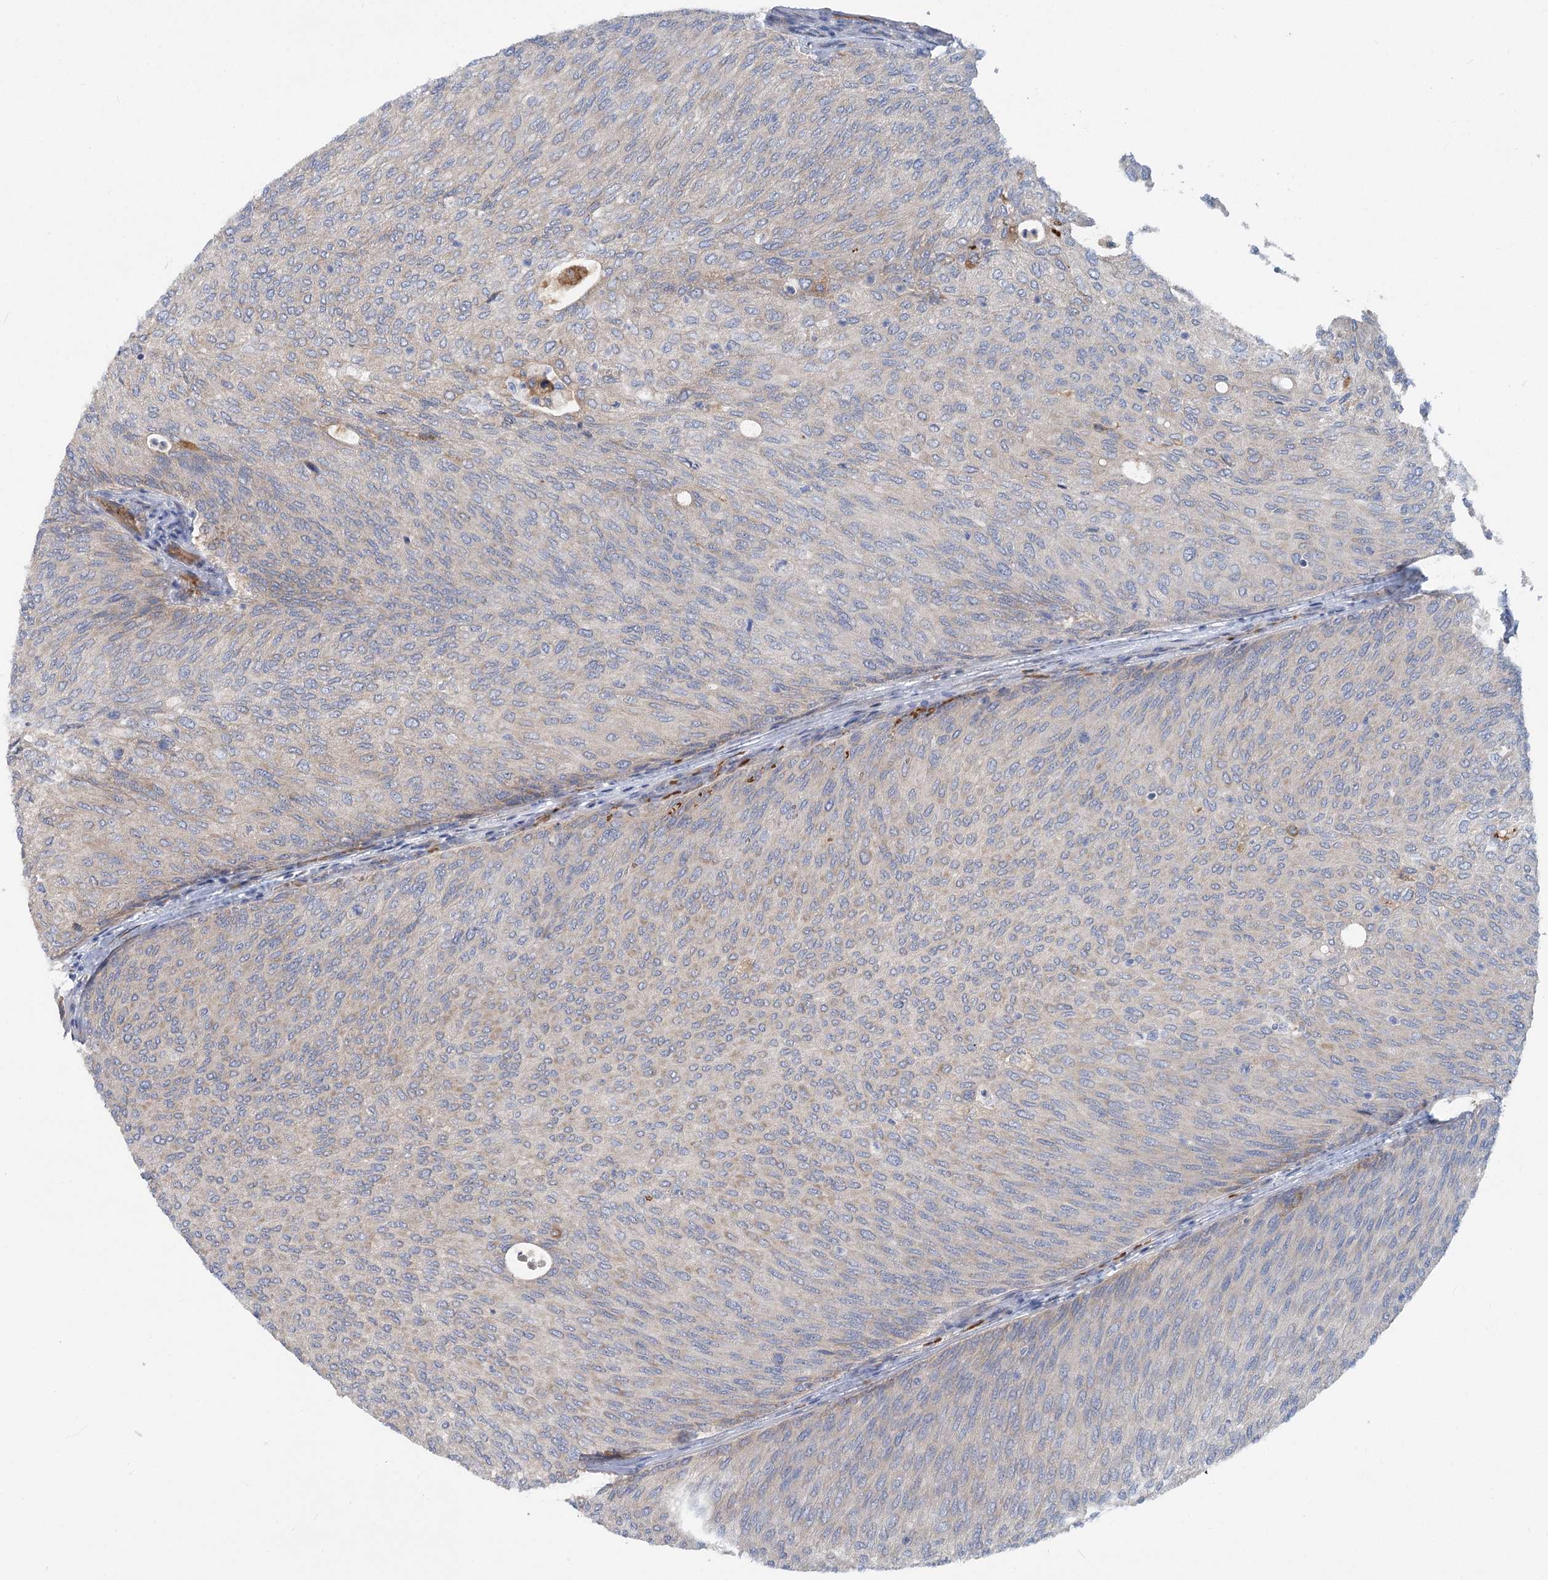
{"staining": {"intensity": "moderate", "quantity": "<25%", "location": "cytoplasmic/membranous"}, "tissue": "urothelial cancer", "cell_type": "Tumor cells", "image_type": "cancer", "snomed": [{"axis": "morphology", "description": "Urothelial carcinoma, Low grade"}, {"axis": "topography", "description": "Urinary bladder"}], "caption": "Moderate cytoplasmic/membranous staining for a protein is present in approximately <25% of tumor cells of low-grade urothelial carcinoma using immunohistochemistry.", "gene": "CIB4", "patient": {"sex": "female", "age": 79}}